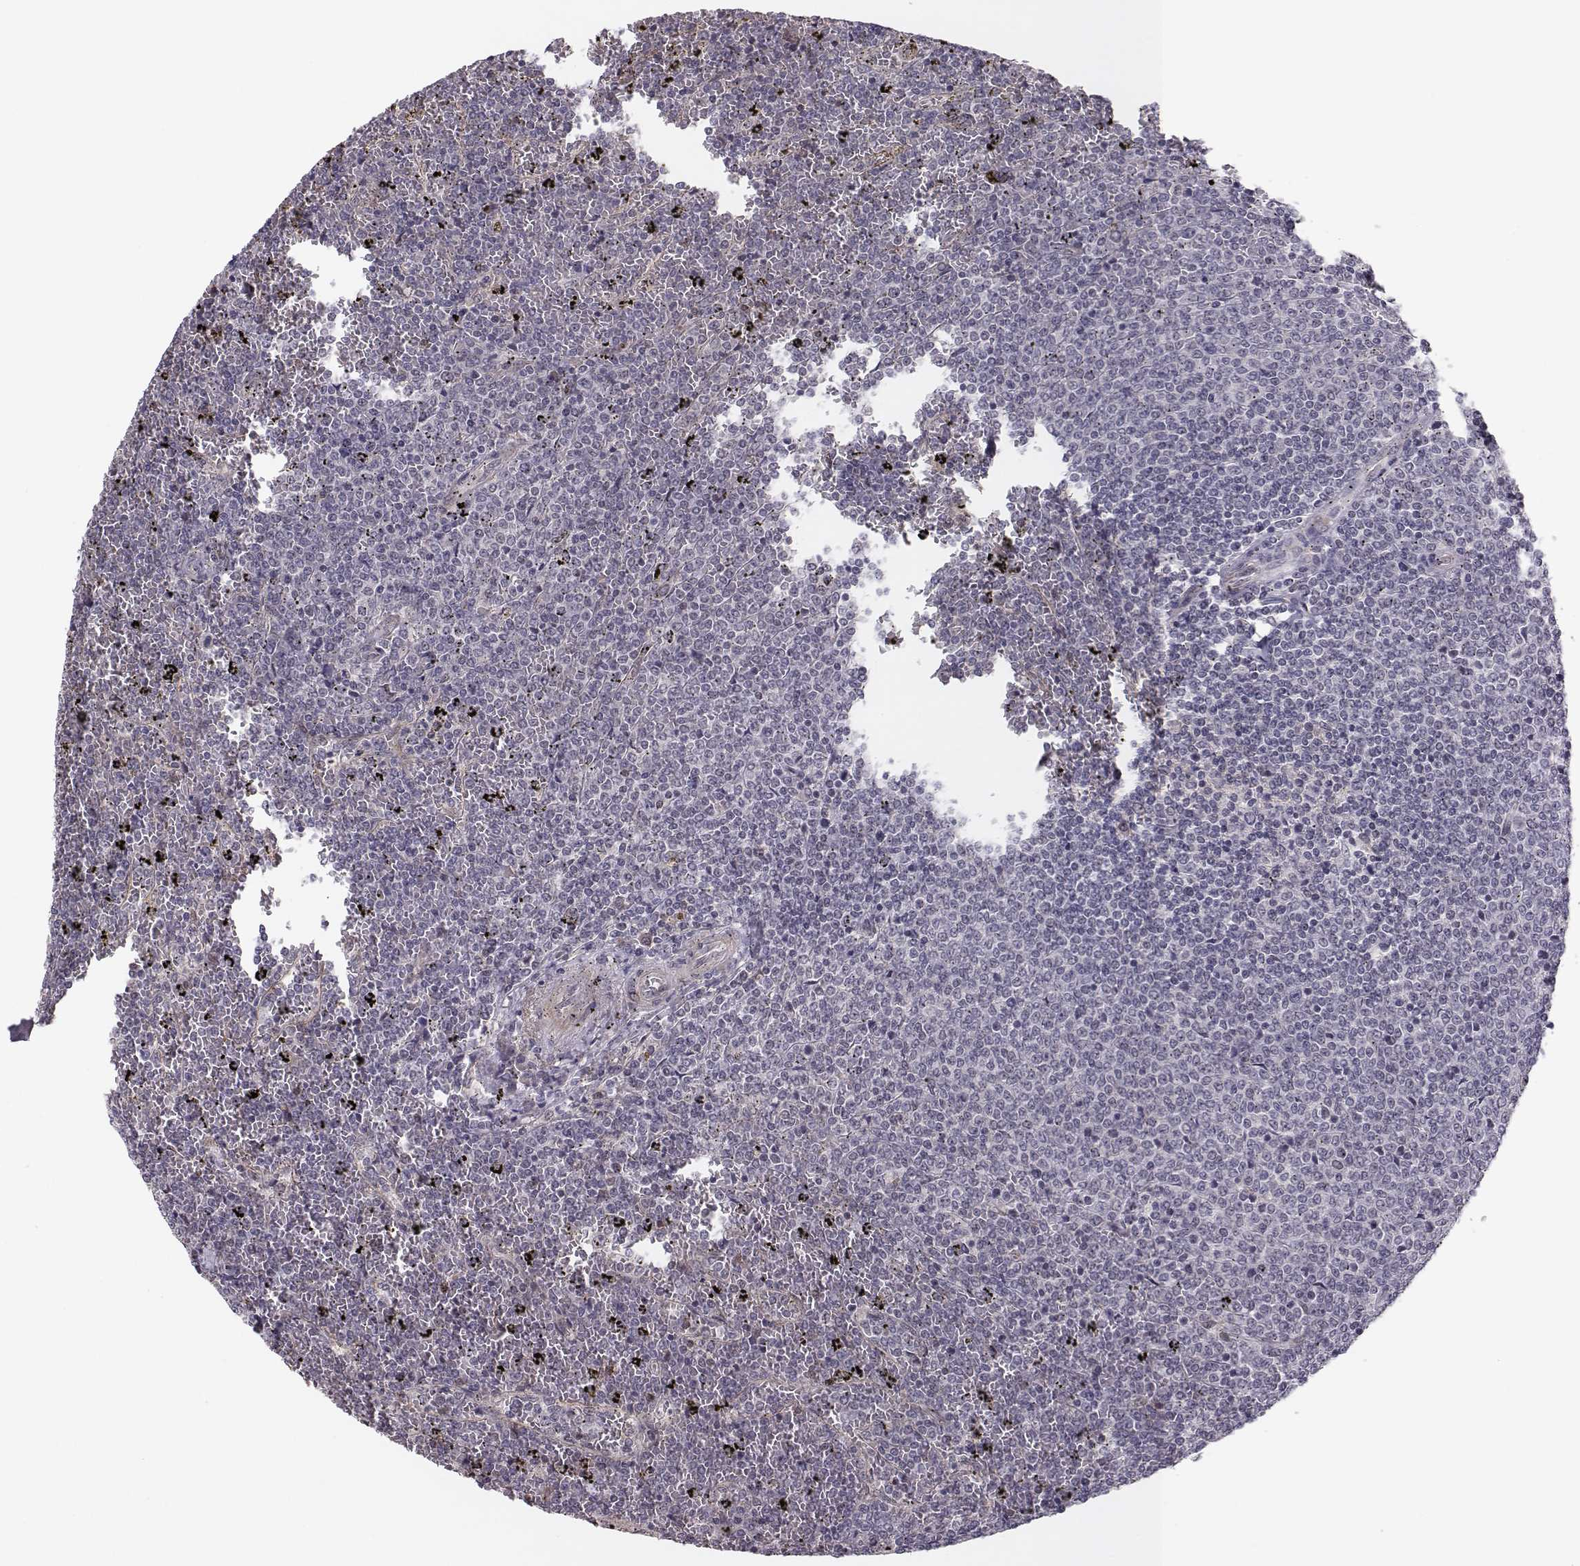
{"staining": {"intensity": "negative", "quantity": "none", "location": "none"}, "tissue": "lymphoma", "cell_type": "Tumor cells", "image_type": "cancer", "snomed": [{"axis": "morphology", "description": "Malignant lymphoma, non-Hodgkin's type, Low grade"}, {"axis": "topography", "description": "Spleen"}], "caption": "Protein analysis of low-grade malignant lymphoma, non-Hodgkin's type reveals no significant expression in tumor cells.", "gene": "PLEKHG3", "patient": {"sex": "female", "age": 77}}